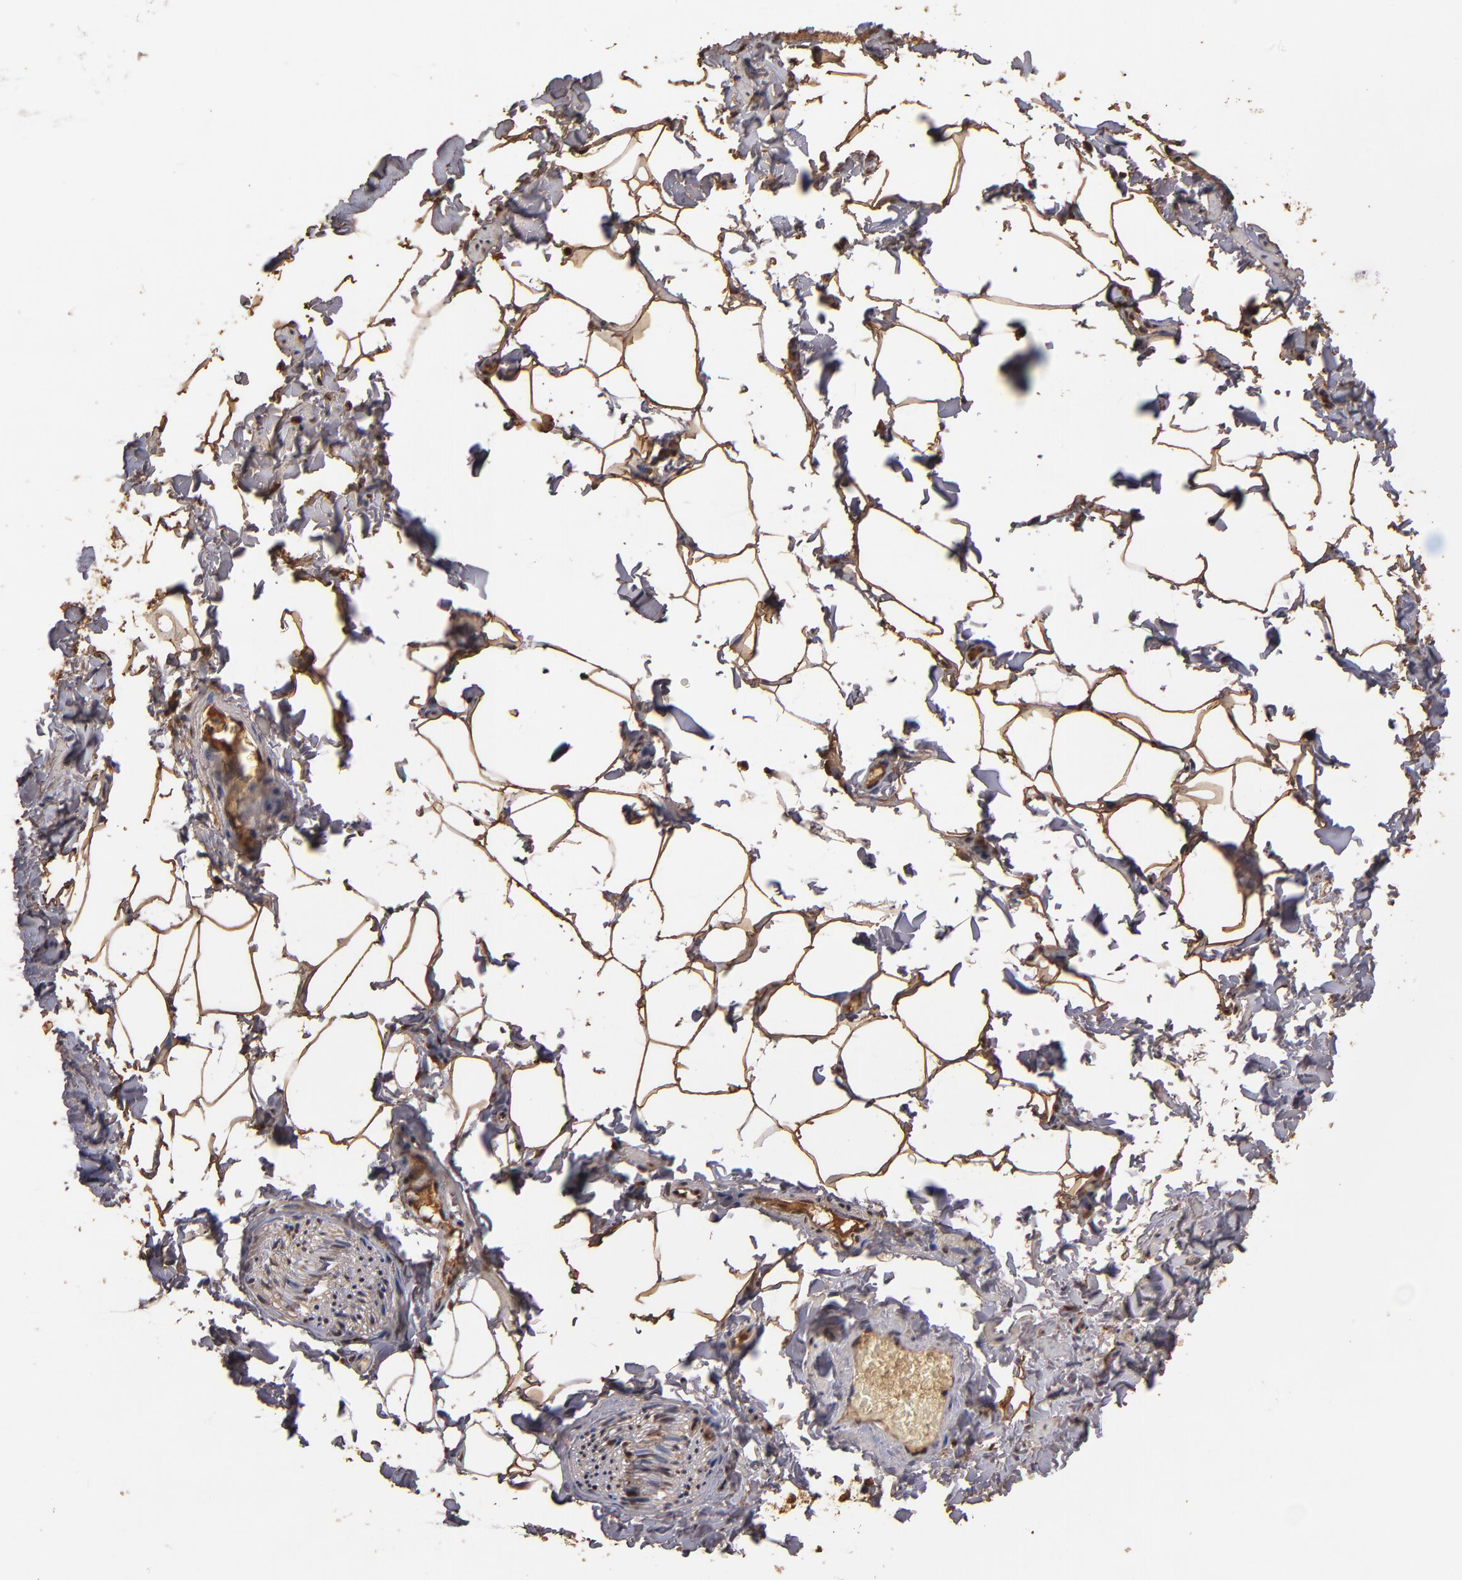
{"staining": {"intensity": "strong", "quantity": ">75%", "location": "cytoplasmic/membranous"}, "tissue": "adipose tissue", "cell_type": "Adipocytes", "image_type": "normal", "snomed": [{"axis": "morphology", "description": "Normal tissue, NOS"}, {"axis": "topography", "description": "Vascular tissue"}], "caption": "Unremarkable adipose tissue was stained to show a protein in brown. There is high levels of strong cytoplasmic/membranous staining in approximately >75% of adipocytes. Nuclei are stained in blue.", "gene": "EAPP", "patient": {"sex": "male", "age": 41}}